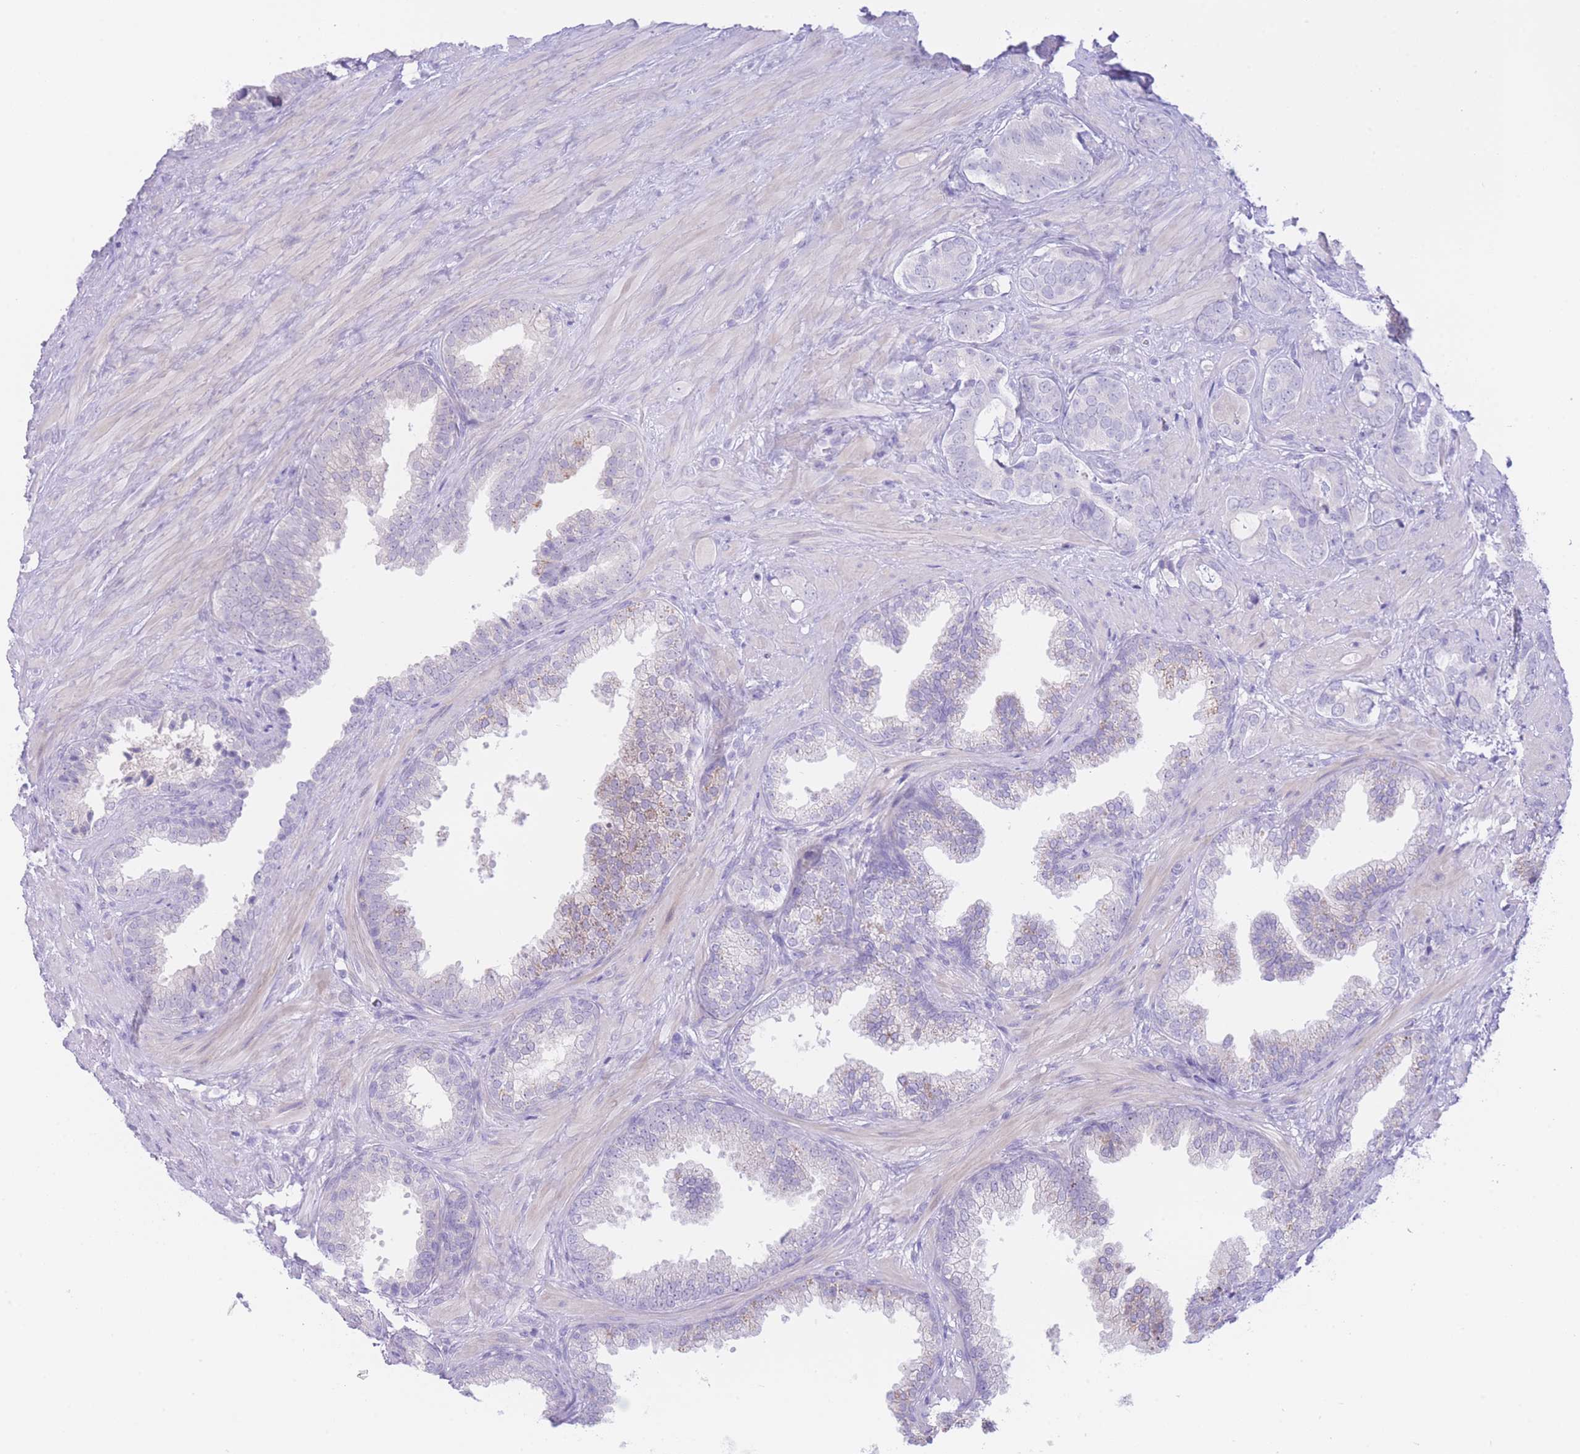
{"staining": {"intensity": "negative", "quantity": "none", "location": "none"}, "tissue": "prostate cancer", "cell_type": "Tumor cells", "image_type": "cancer", "snomed": [{"axis": "morphology", "description": "Adenocarcinoma, High grade"}, {"axis": "topography", "description": "Prostate"}], "caption": "IHC of human prostate adenocarcinoma (high-grade) displays no expression in tumor cells. Nuclei are stained in blue.", "gene": "ZNF212", "patient": {"sex": "male", "age": 71}}